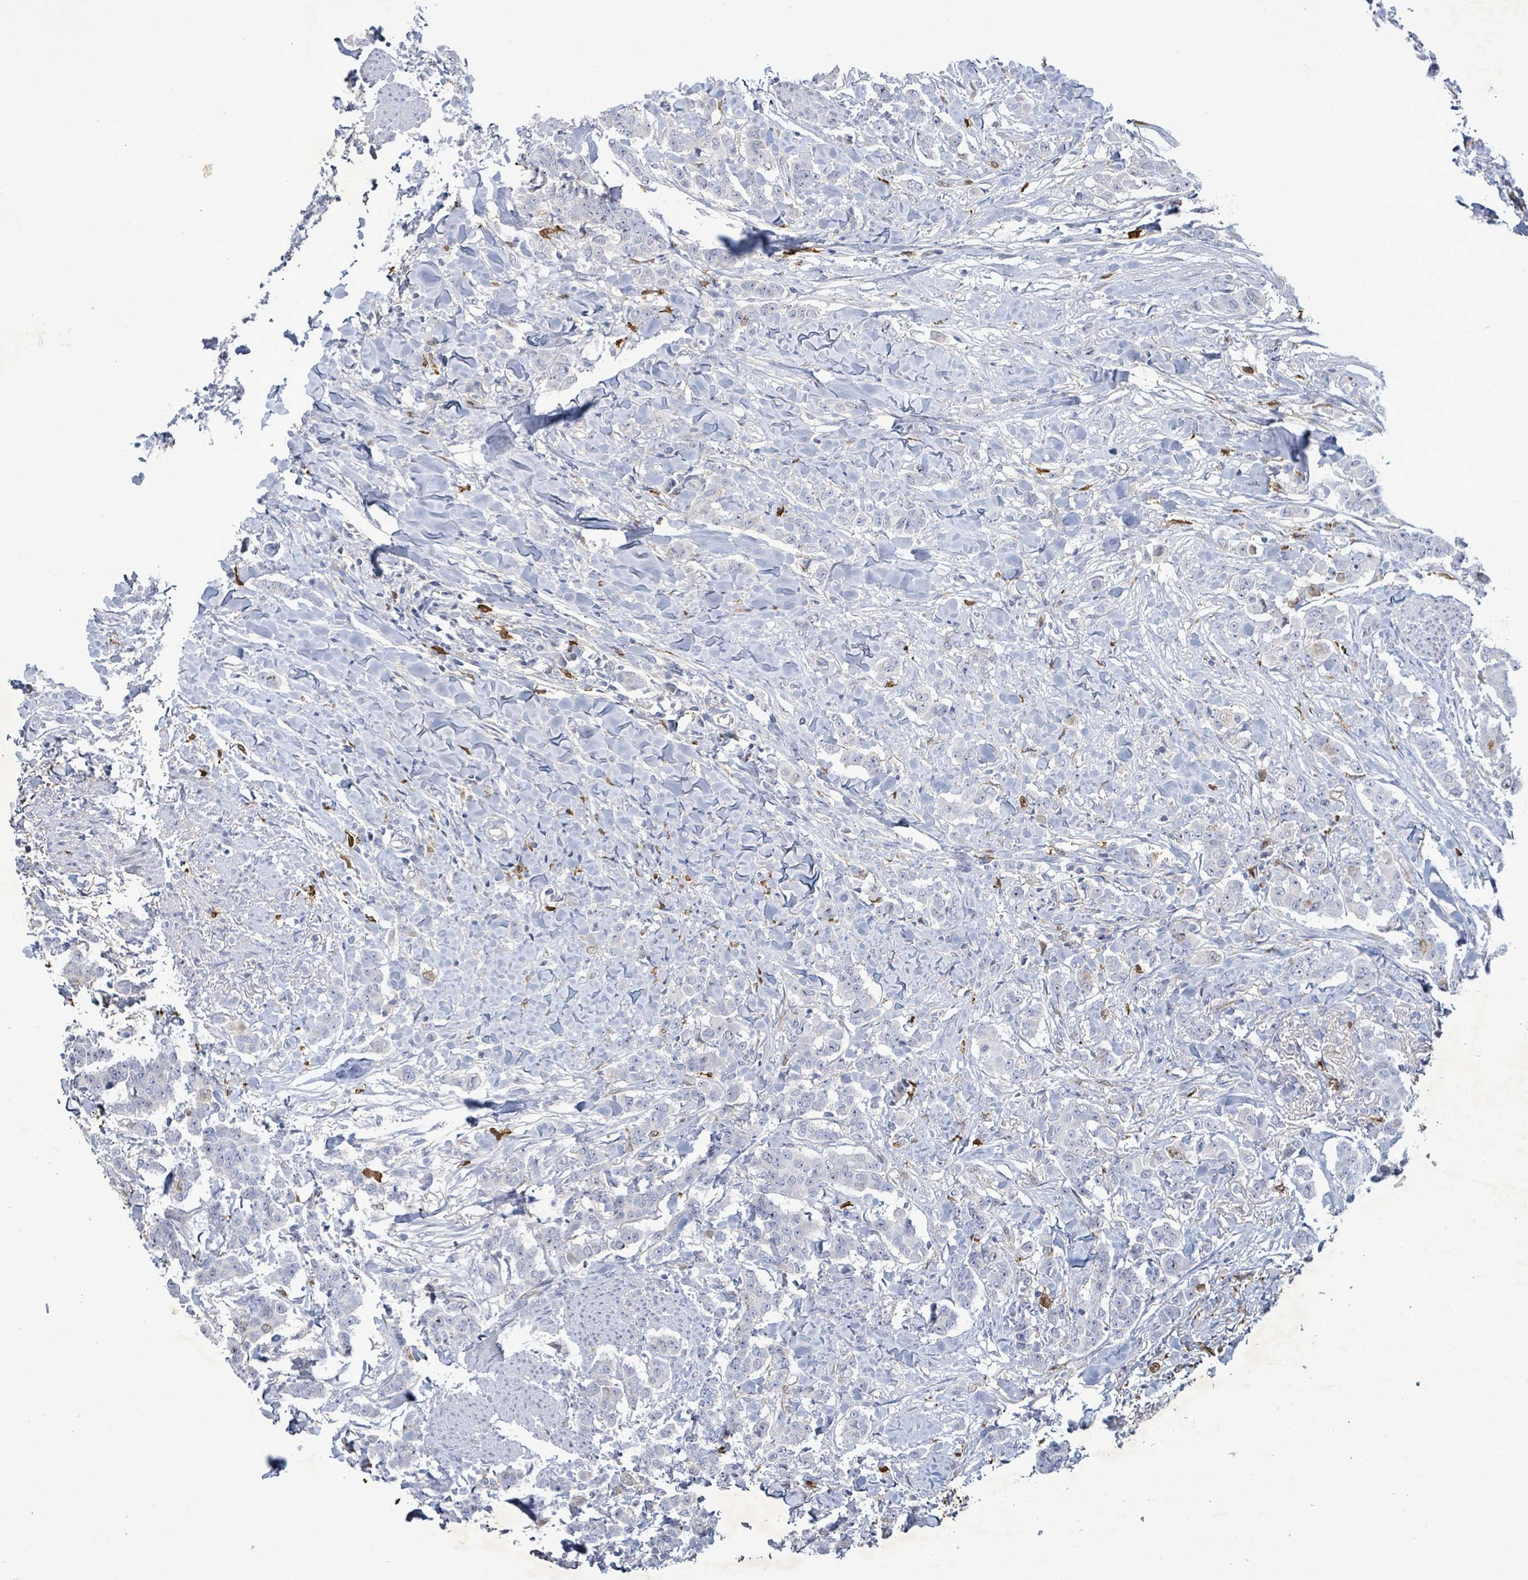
{"staining": {"intensity": "negative", "quantity": "none", "location": "none"}, "tissue": "breast cancer", "cell_type": "Tumor cells", "image_type": "cancer", "snomed": [{"axis": "morphology", "description": "Duct carcinoma"}, {"axis": "topography", "description": "Breast"}], "caption": "DAB immunohistochemical staining of human breast infiltrating ductal carcinoma displays no significant positivity in tumor cells. (Brightfield microscopy of DAB (3,3'-diaminobenzidine) immunohistochemistry at high magnification).", "gene": "FAM210A", "patient": {"sex": "female", "age": 40}}